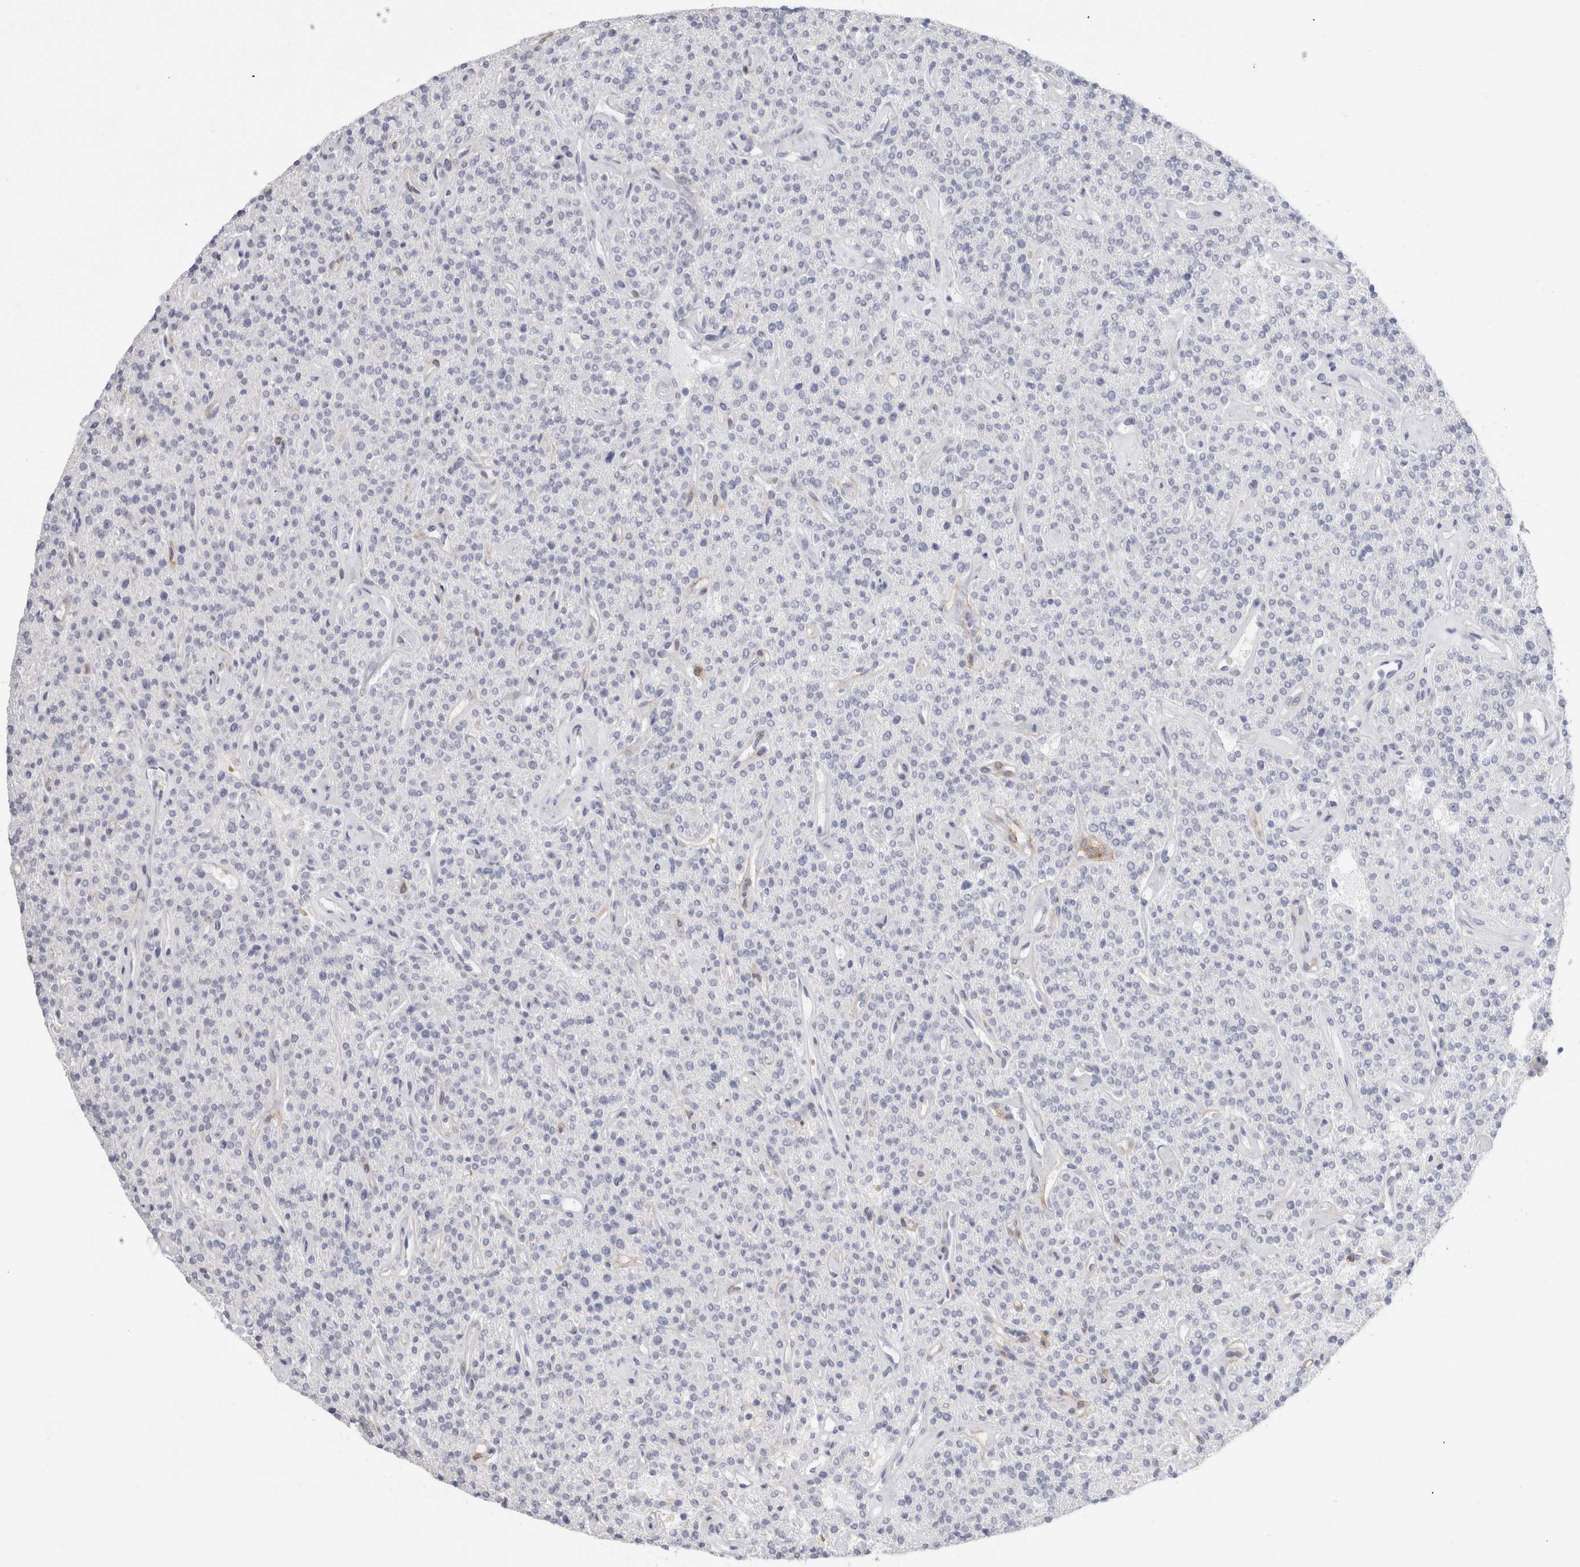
{"staining": {"intensity": "negative", "quantity": "none", "location": "none"}, "tissue": "parathyroid gland", "cell_type": "Glandular cells", "image_type": "normal", "snomed": [{"axis": "morphology", "description": "Normal tissue, NOS"}, {"axis": "topography", "description": "Parathyroid gland"}], "caption": "This is a image of IHC staining of normal parathyroid gland, which shows no positivity in glandular cells. (Immunohistochemistry, brightfield microscopy, high magnification).", "gene": "CD38", "patient": {"sex": "male", "age": 46}}